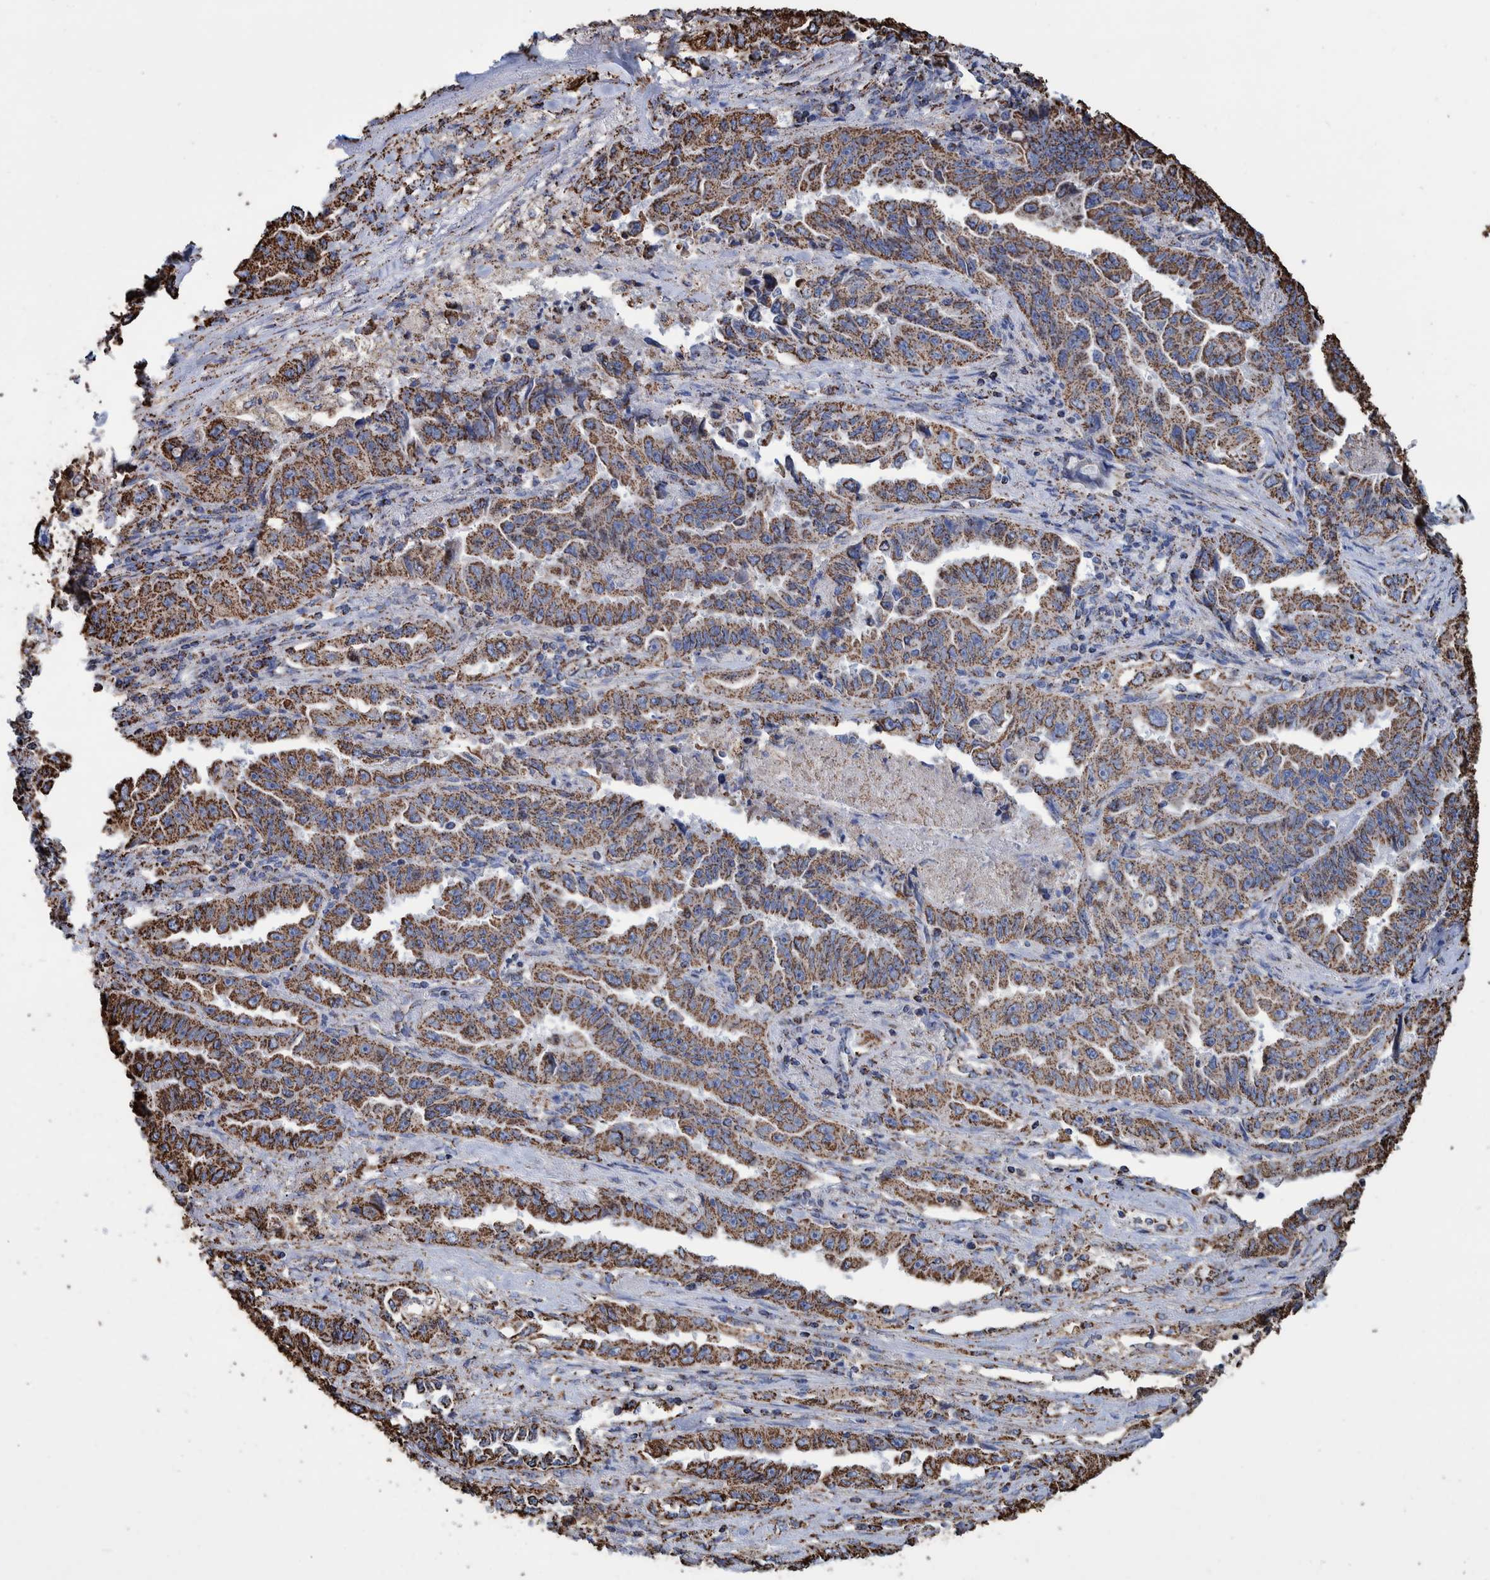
{"staining": {"intensity": "strong", "quantity": ">75%", "location": "cytoplasmic/membranous"}, "tissue": "lung cancer", "cell_type": "Tumor cells", "image_type": "cancer", "snomed": [{"axis": "morphology", "description": "Adenocarcinoma, NOS"}, {"axis": "topography", "description": "Lung"}], "caption": "A micrograph of lung adenocarcinoma stained for a protein shows strong cytoplasmic/membranous brown staining in tumor cells.", "gene": "VPS26C", "patient": {"sex": "female", "age": 51}}